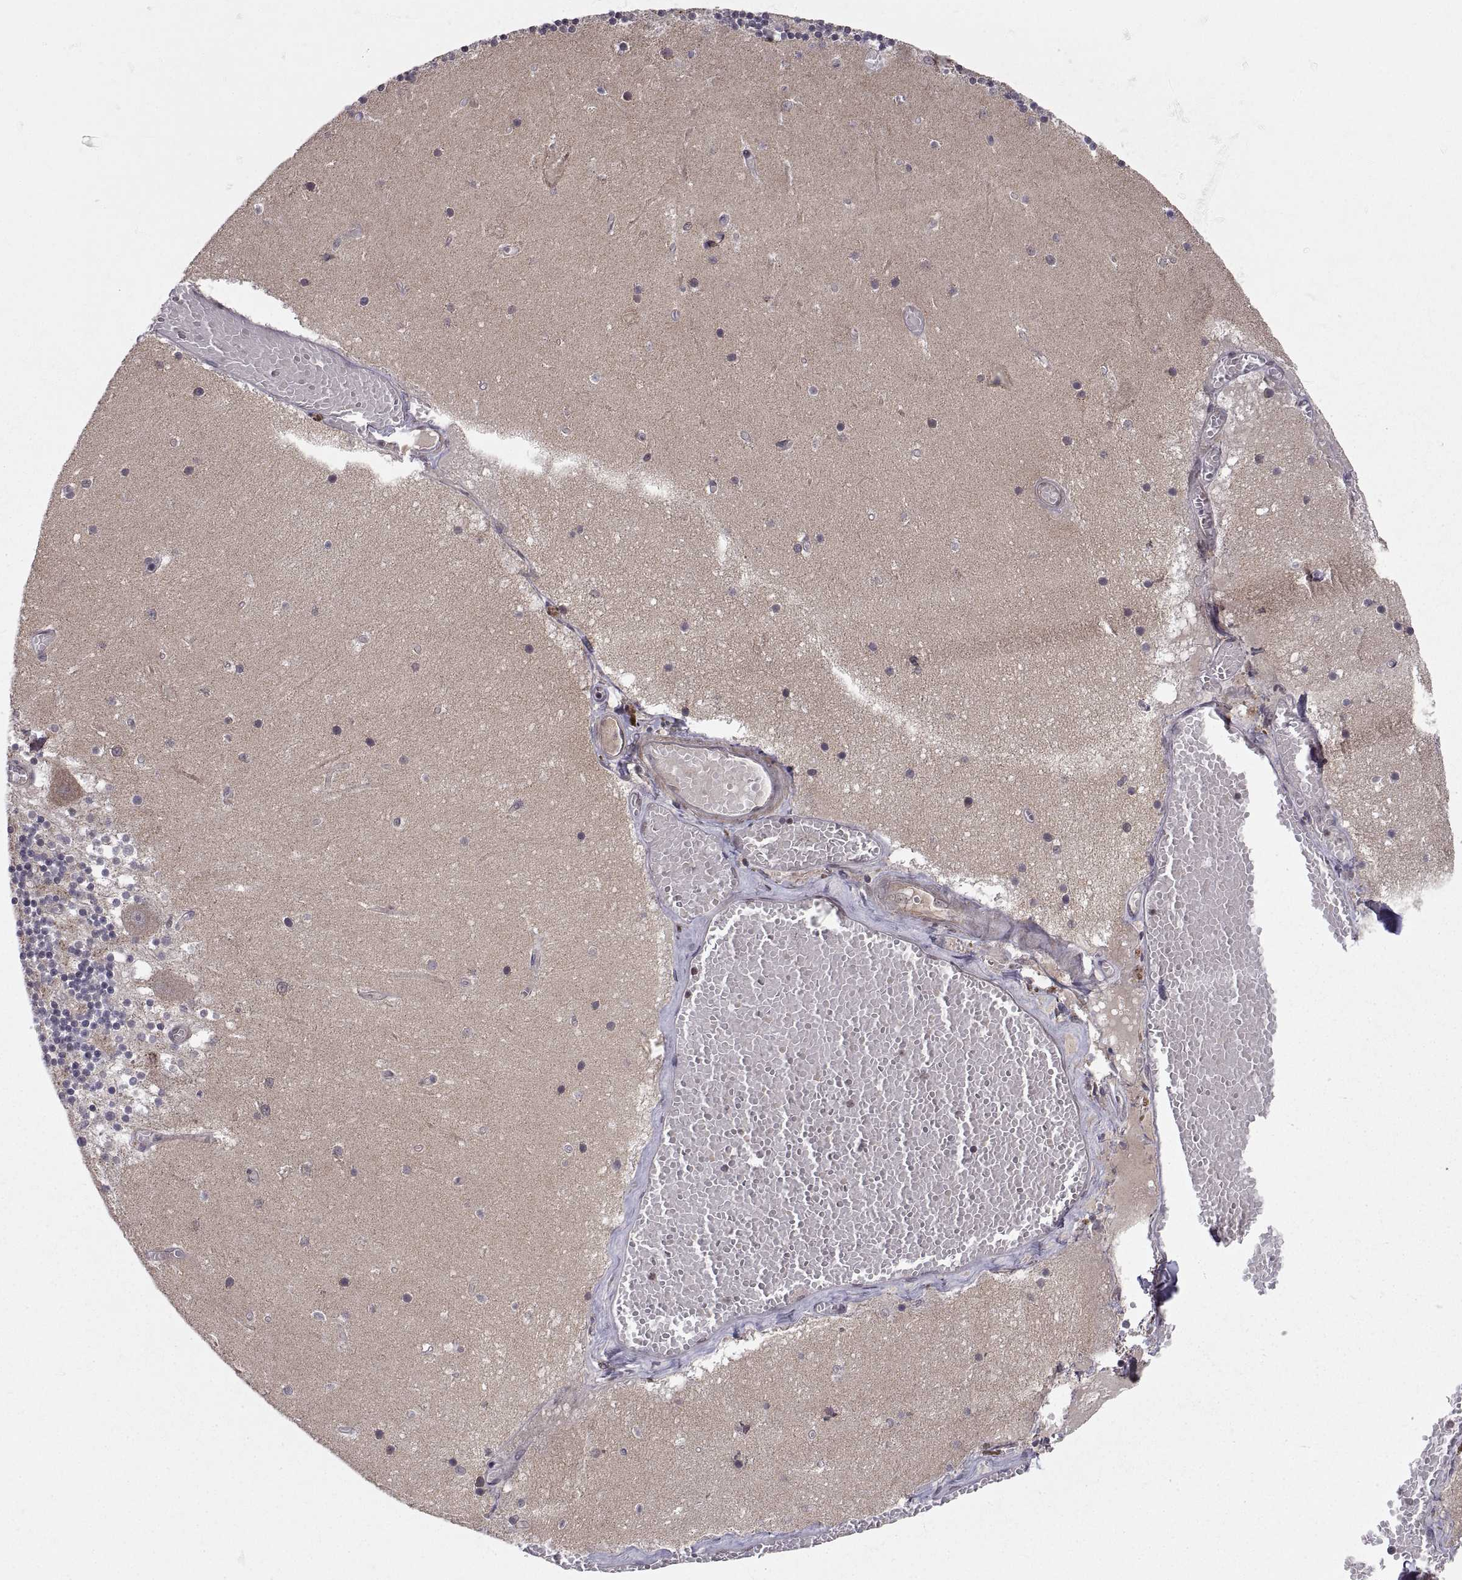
{"staining": {"intensity": "negative", "quantity": "none", "location": "none"}, "tissue": "cerebellum", "cell_type": "Cells in granular layer", "image_type": "normal", "snomed": [{"axis": "morphology", "description": "Normal tissue, NOS"}, {"axis": "topography", "description": "Cerebellum"}], "caption": "Human cerebellum stained for a protein using IHC reveals no positivity in cells in granular layer.", "gene": "ABL2", "patient": {"sex": "female", "age": 28}}